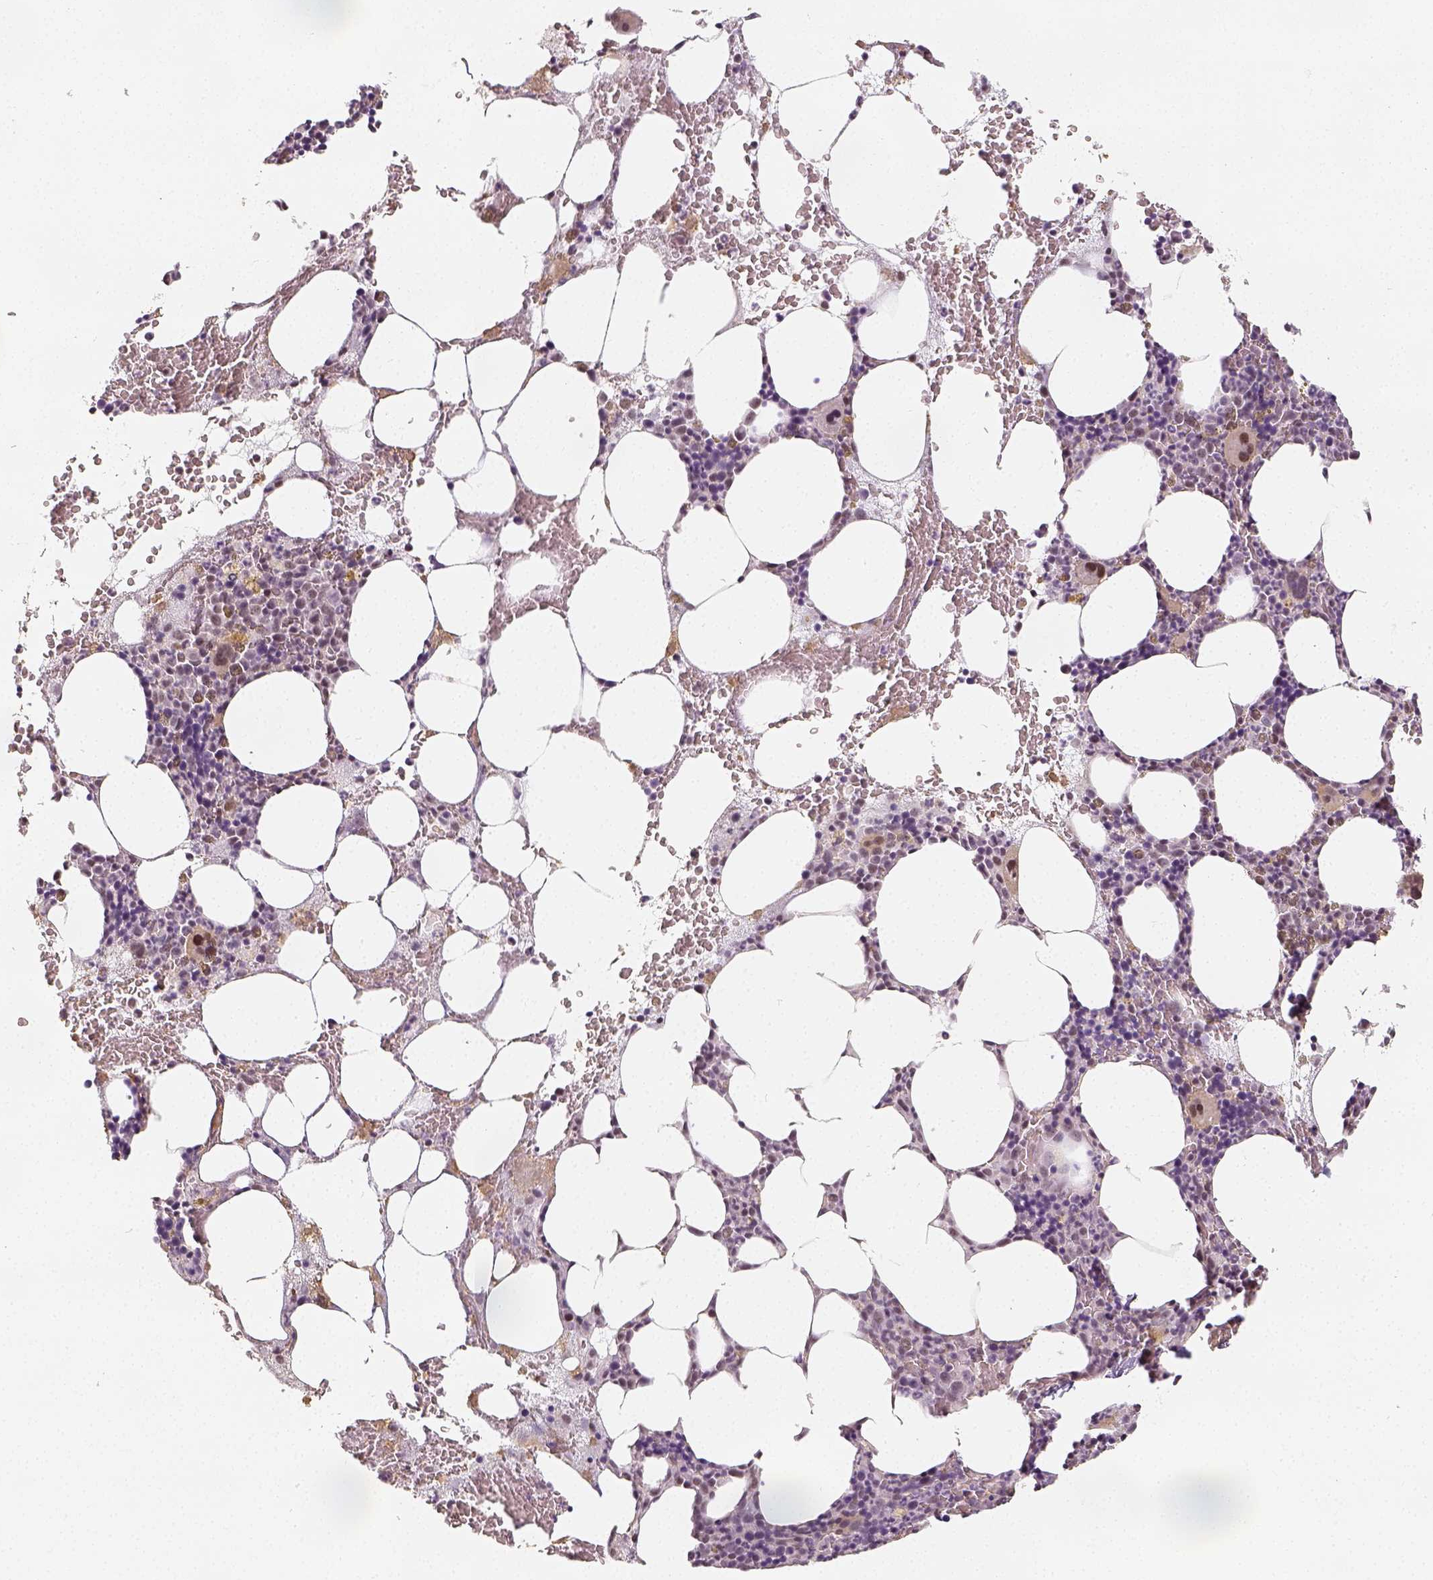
{"staining": {"intensity": "moderate", "quantity": "<25%", "location": "nuclear"}, "tissue": "bone marrow", "cell_type": "Hematopoietic cells", "image_type": "normal", "snomed": [{"axis": "morphology", "description": "Normal tissue, NOS"}, {"axis": "topography", "description": "Bone marrow"}], "caption": "This photomicrograph exhibits IHC staining of benign human bone marrow, with low moderate nuclear positivity in approximately <25% of hematopoietic cells.", "gene": "HDAC1", "patient": {"sex": "male", "age": 89}}